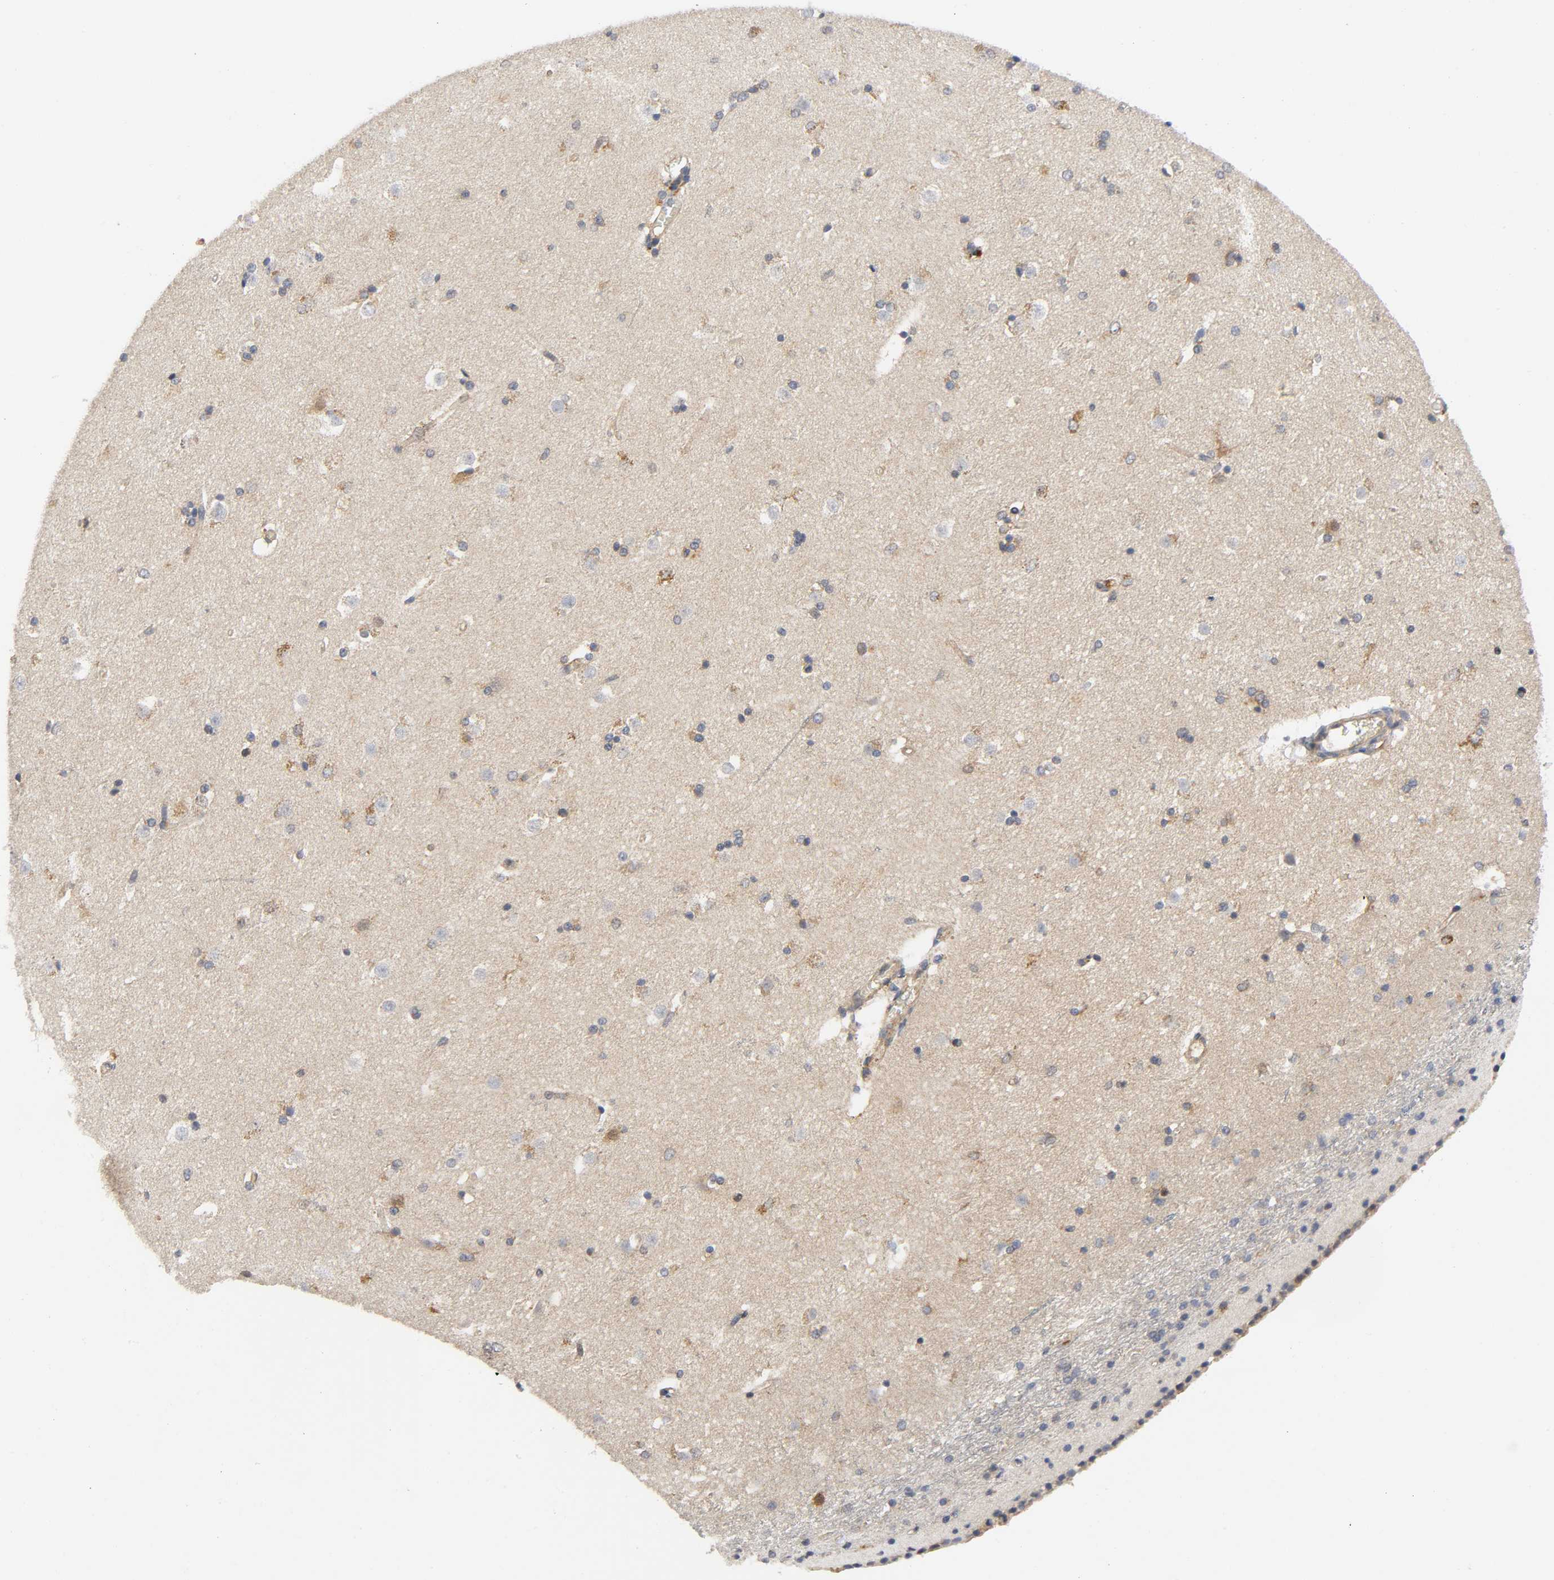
{"staining": {"intensity": "moderate", "quantity": "<25%", "location": "cytoplasmic/membranous"}, "tissue": "caudate", "cell_type": "Glial cells", "image_type": "normal", "snomed": [{"axis": "morphology", "description": "Normal tissue, NOS"}, {"axis": "topography", "description": "Lateral ventricle wall"}], "caption": "High-magnification brightfield microscopy of normal caudate stained with DAB (brown) and counterstained with hematoxylin (blue). glial cells exhibit moderate cytoplasmic/membranous positivity is seen in about<25% of cells.", "gene": "HDAC6", "patient": {"sex": "female", "age": 19}}